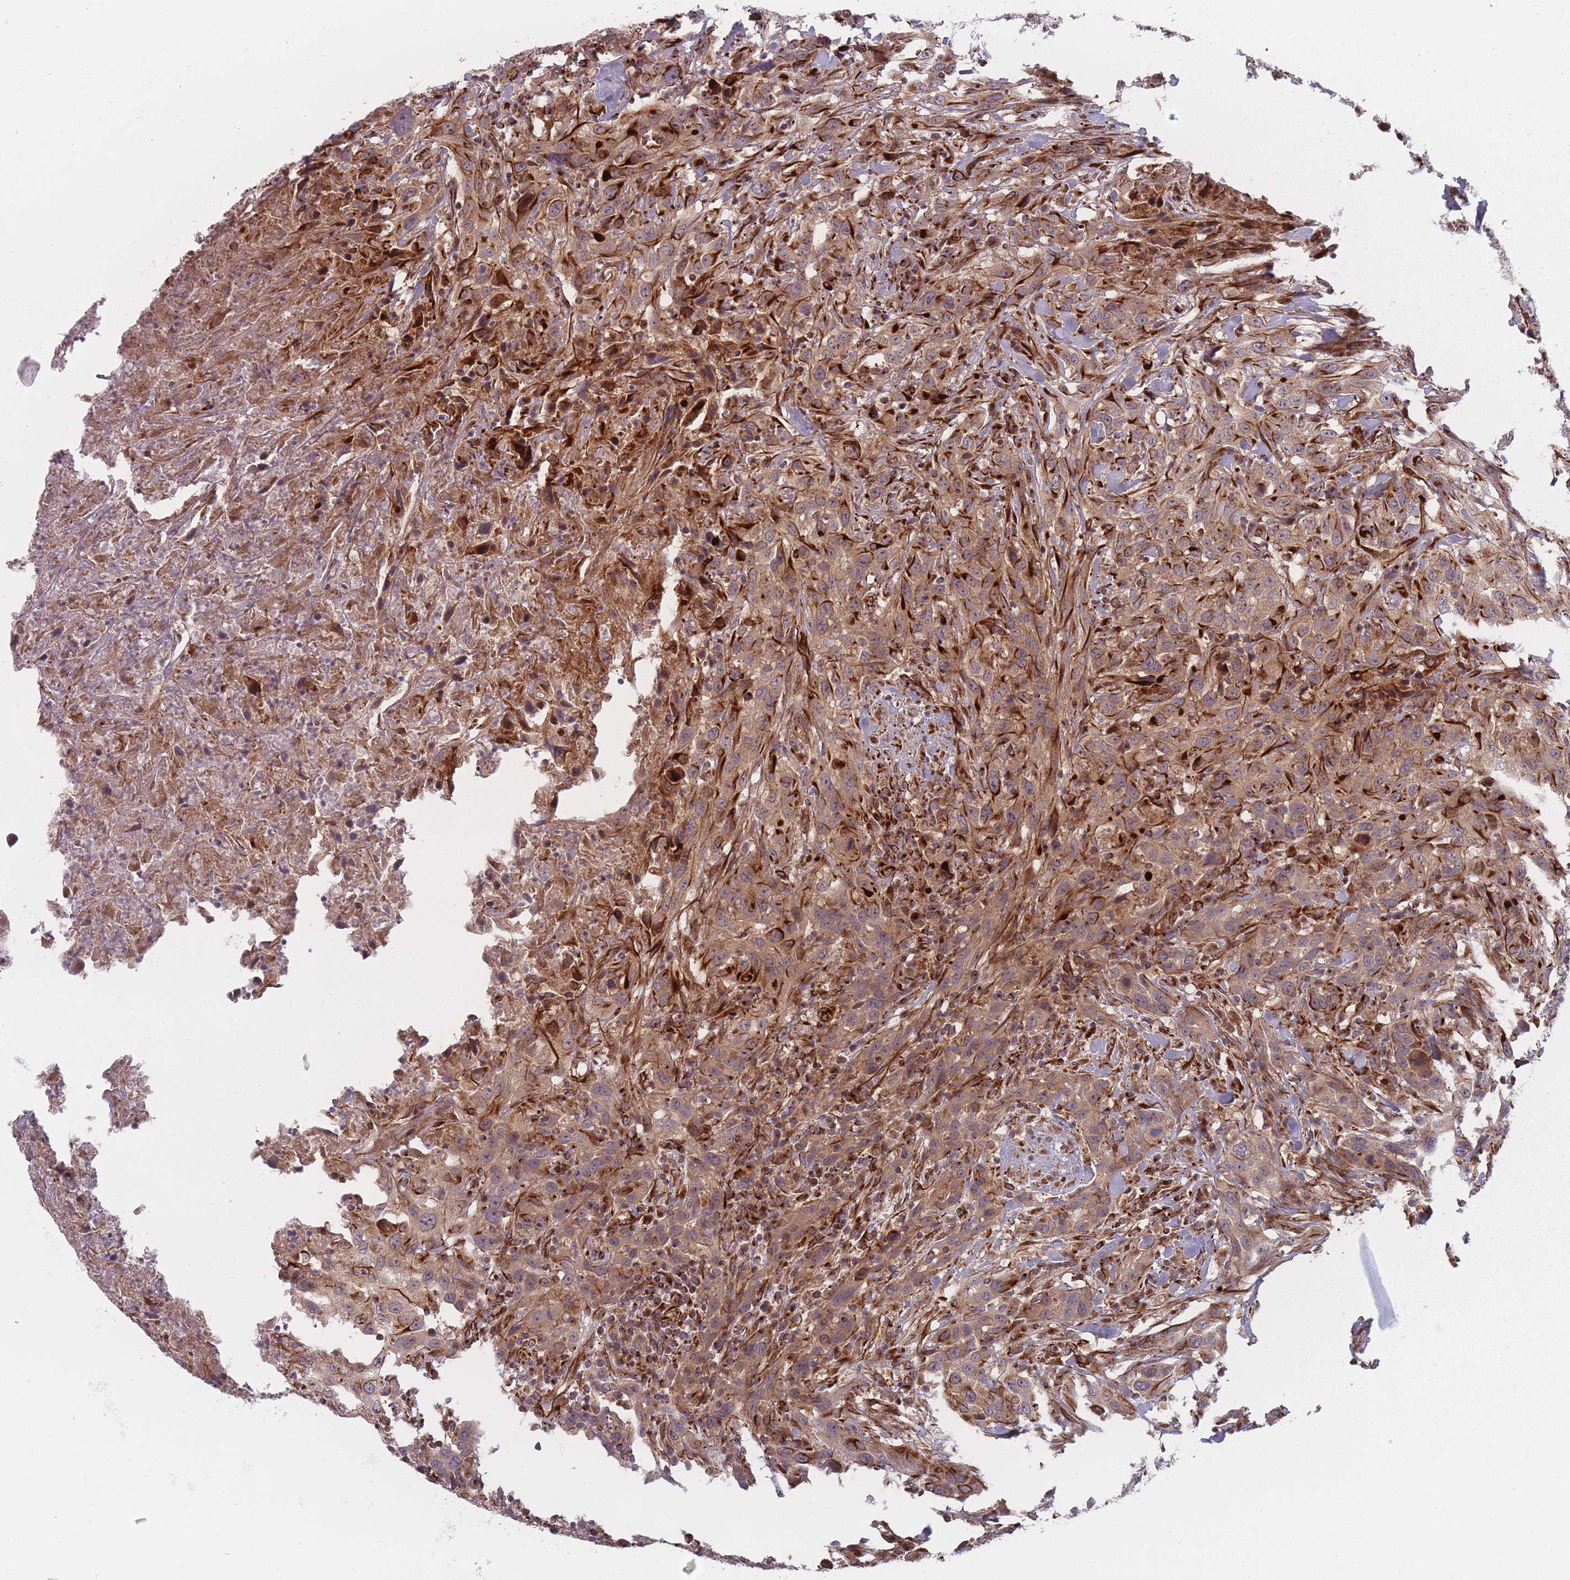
{"staining": {"intensity": "weak", "quantity": "25%-75%", "location": "cytoplasmic/membranous"}, "tissue": "urothelial cancer", "cell_type": "Tumor cells", "image_type": "cancer", "snomed": [{"axis": "morphology", "description": "Urothelial carcinoma, High grade"}, {"axis": "topography", "description": "Urinary bladder"}], "caption": "Immunohistochemistry histopathology image of neoplastic tissue: urothelial cancer stained using immunohistochemistry shows low levels of weak protein expression localized specifically in the cytoplasmic/membranous of tumor cells, appearing as a cytoplasmic/membranous brown color.", "gene": "EEF1AKMT2", "patient": {"sex": "male", "age": 61}}